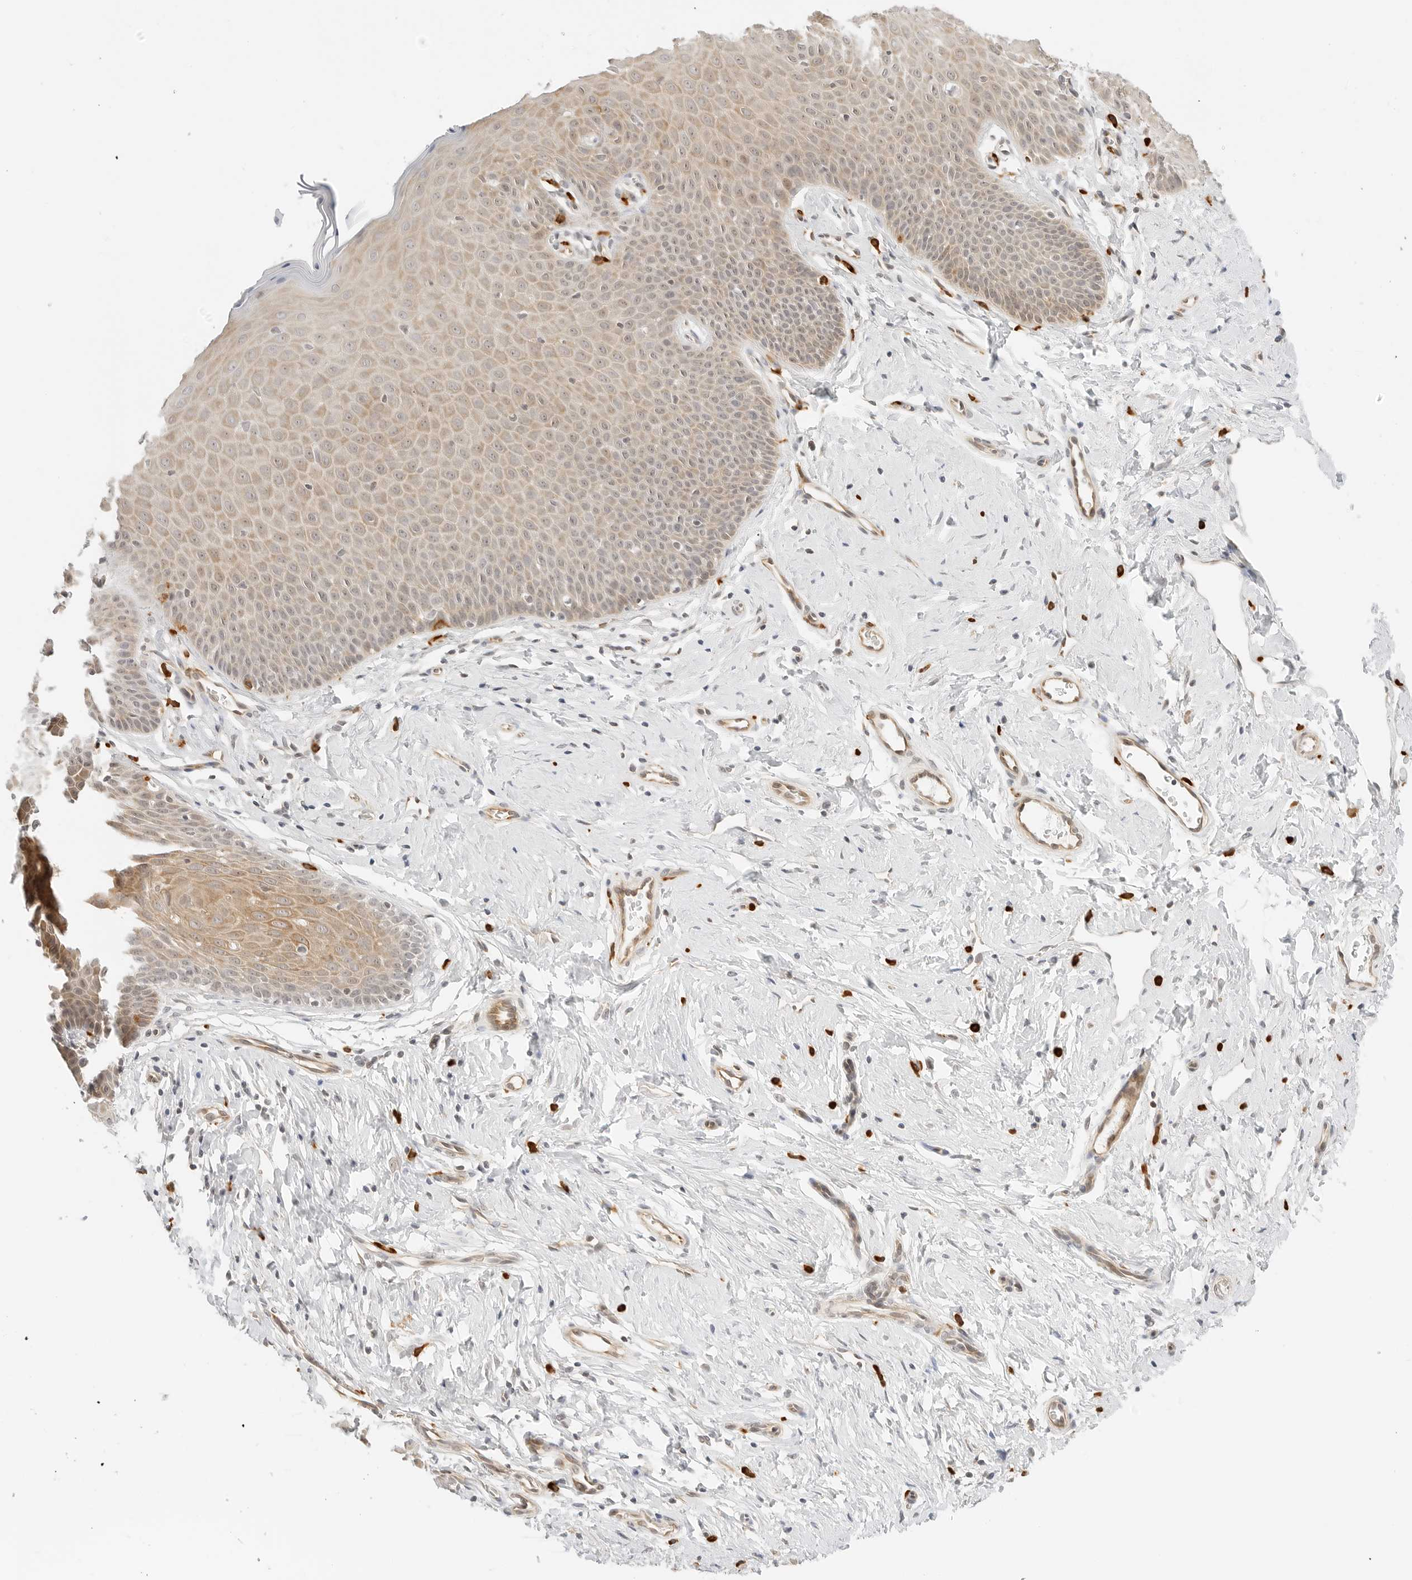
{"staining": {"intensity": "moderate", "quantity": "<25%", "location": "cytoplasmic/membranous"}, "tissue": "cervix", "cell_type": "Glandular cells", "image_type": "normal", "snomed": [{"axis": "morphology", "description": "Normal tissue, NOS"}, {"axis": "topography", "description": "Cervix"}], "caption": "Immunohistochemistry histopathology image of normal human cervix stained for a protein (brown), which exhibits low levels of moderate cytoplasmic/membranous positivity in about <25% of glandular cells.", "gene": "TEKT2", "patient": {"sex": "female", "age": 36}}